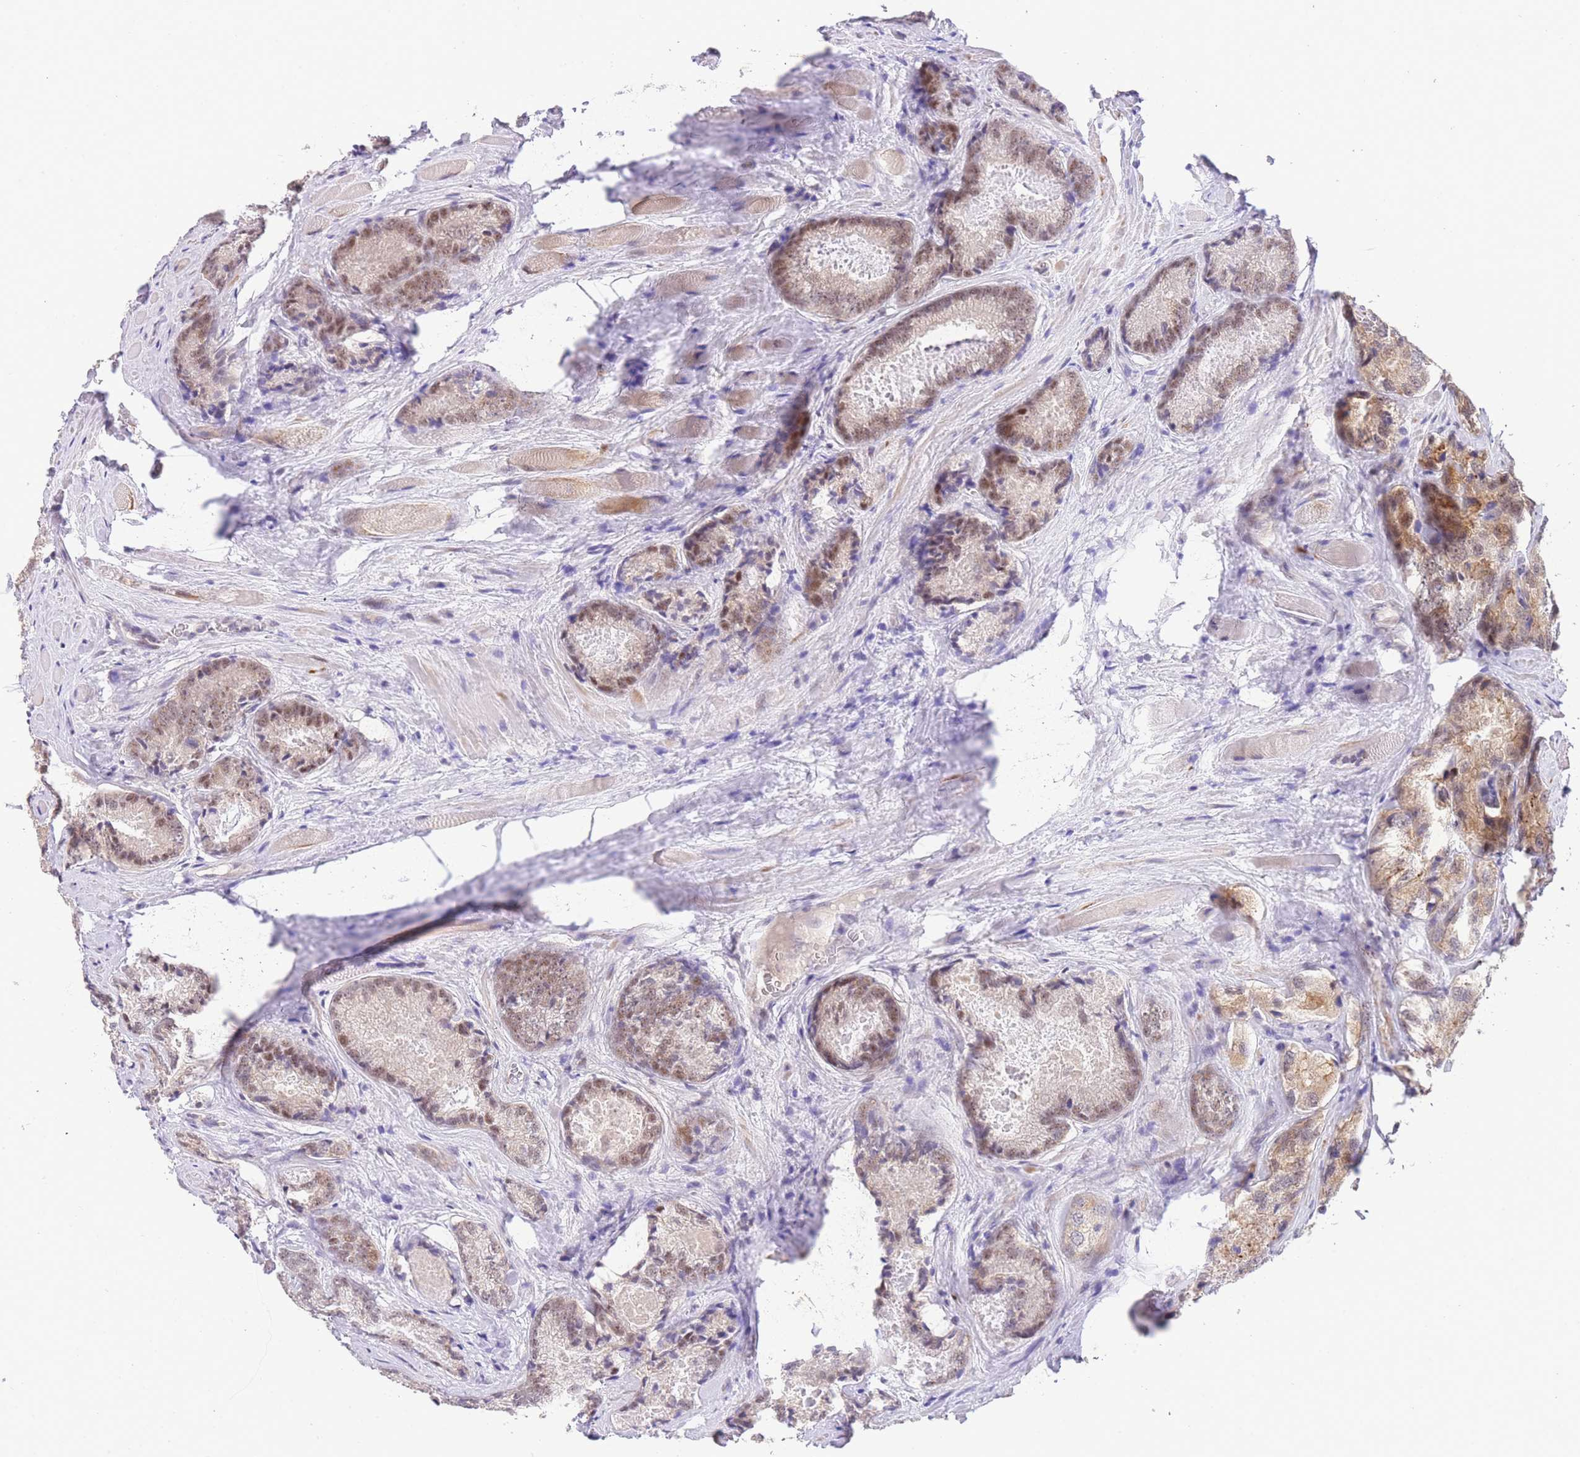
{"staining": {"intensity": "moderate", "quantity": ">75%", "location": "cytoplasmic/membranous,nuclear"}, "tissue": "prostate cancer", "cell_type": "Tumor cells", "image_type": "cancer", "snomed": [{"axis": "morphology", "description": "Adenocarcinoma, Low grade"}, {"axis": "topography", "description": "Prostate"}], "caption": "The histopathology image reveals immunohistochemical staining of adenocarcinoma (low-grade) (prostate). There is moderate cytoplasmic/membranous and nuclear staining is seen in approximately >75% of tumor cells. (Brightfield microscopy of DAB IHC at high magnification).", "gene": "SLC35F2", "patient": {"sex": "male", "age": 68}}